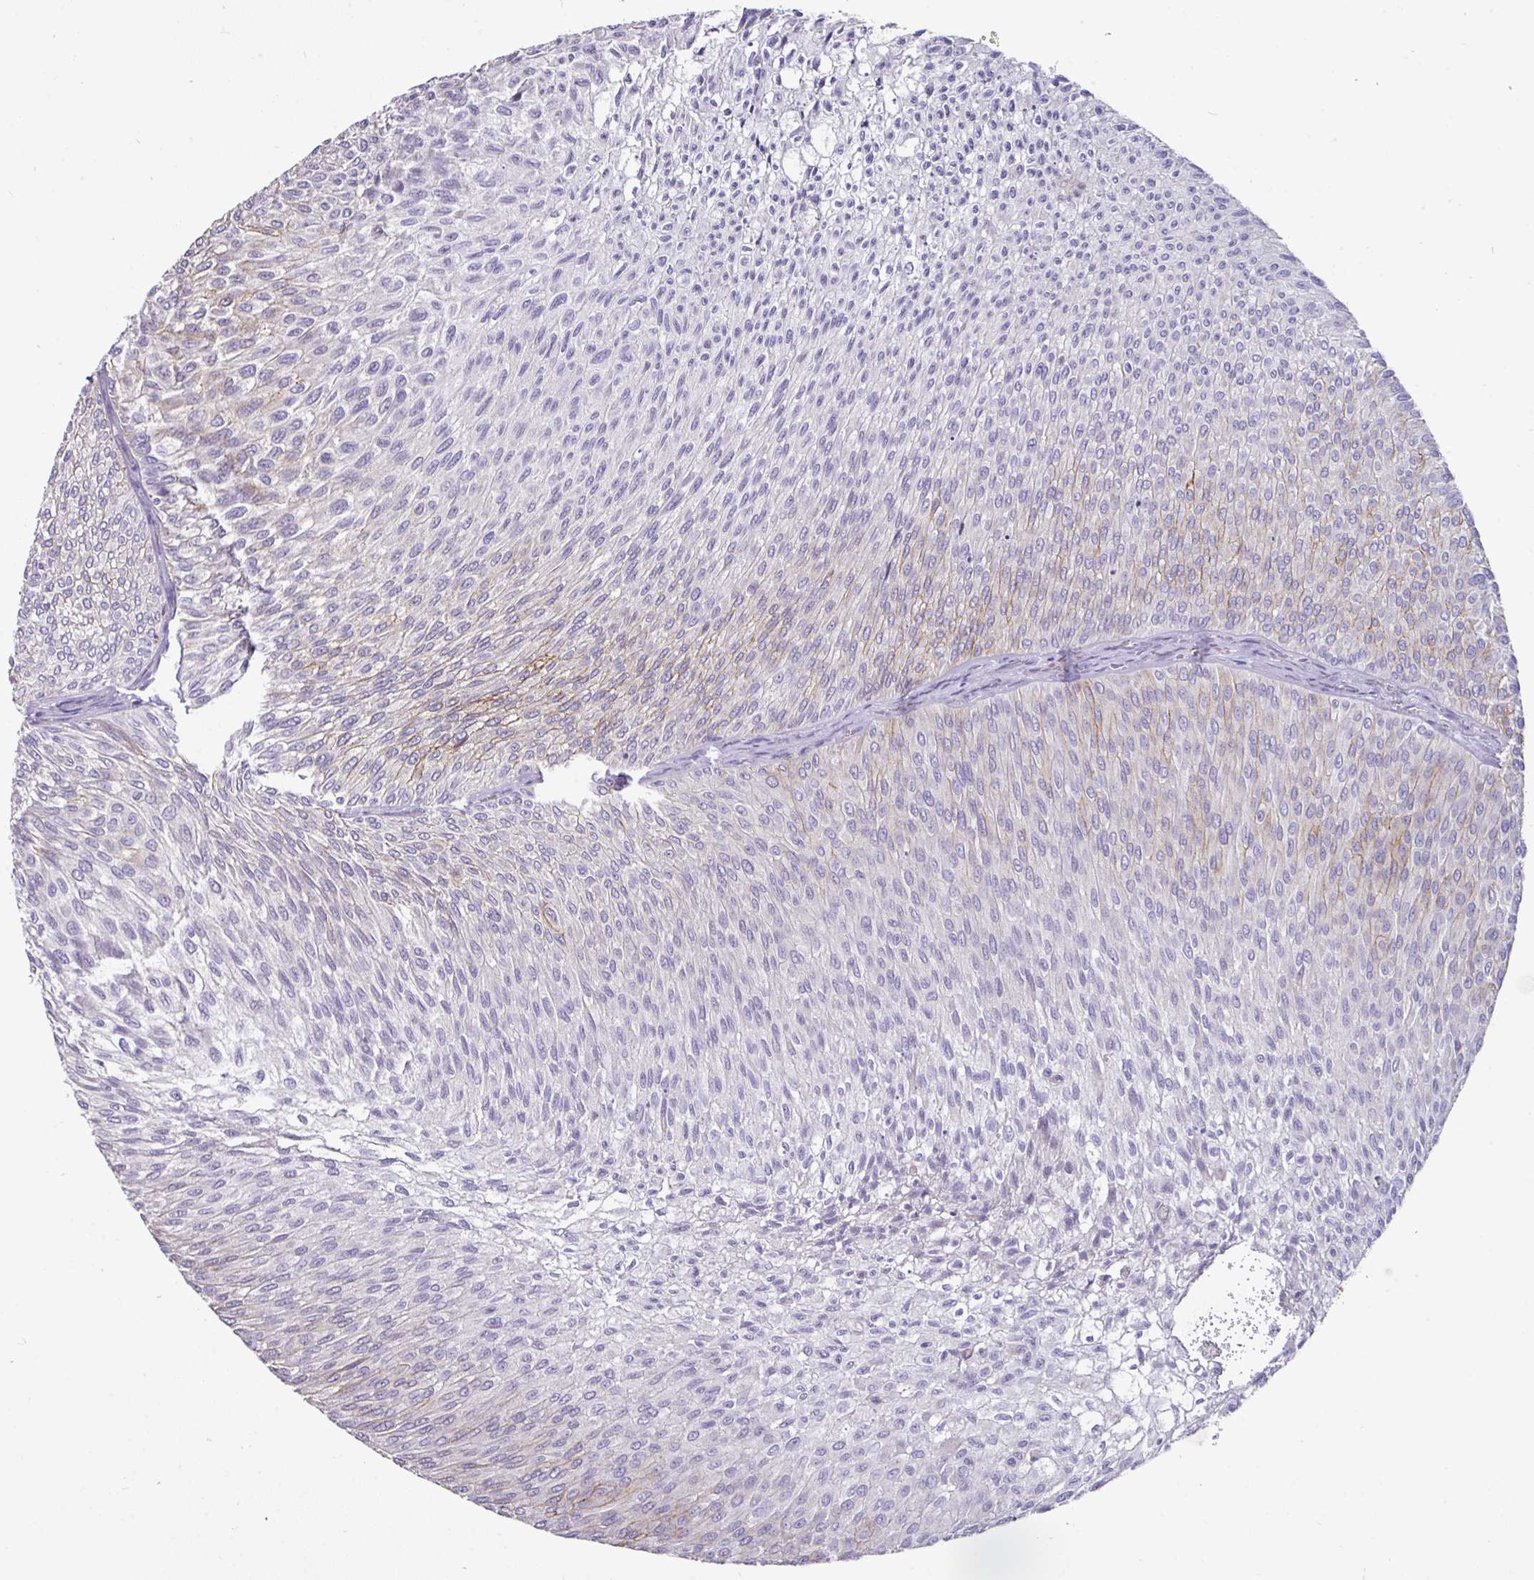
{"staining": {"intensity": "negative", "quantity": "none", "location": "none"}, "tissue": "urothelial cancer", "cell_type": "Tumor cells", "image_type": "cancer", "snomed": [{"axis": "morphology", "description": "Urothelial carcinoma, Low grade"}, {"axis": "topography", "description": "Urinary bladder"}], "caption": "A high-resolution micrograph shows IHC staining of urothelial carcinoma (low-grade), which exhibits no significant staining in tumor cells.", "gene": "TRAPPC1", "patient": {"sex": "male", "age": 91}}